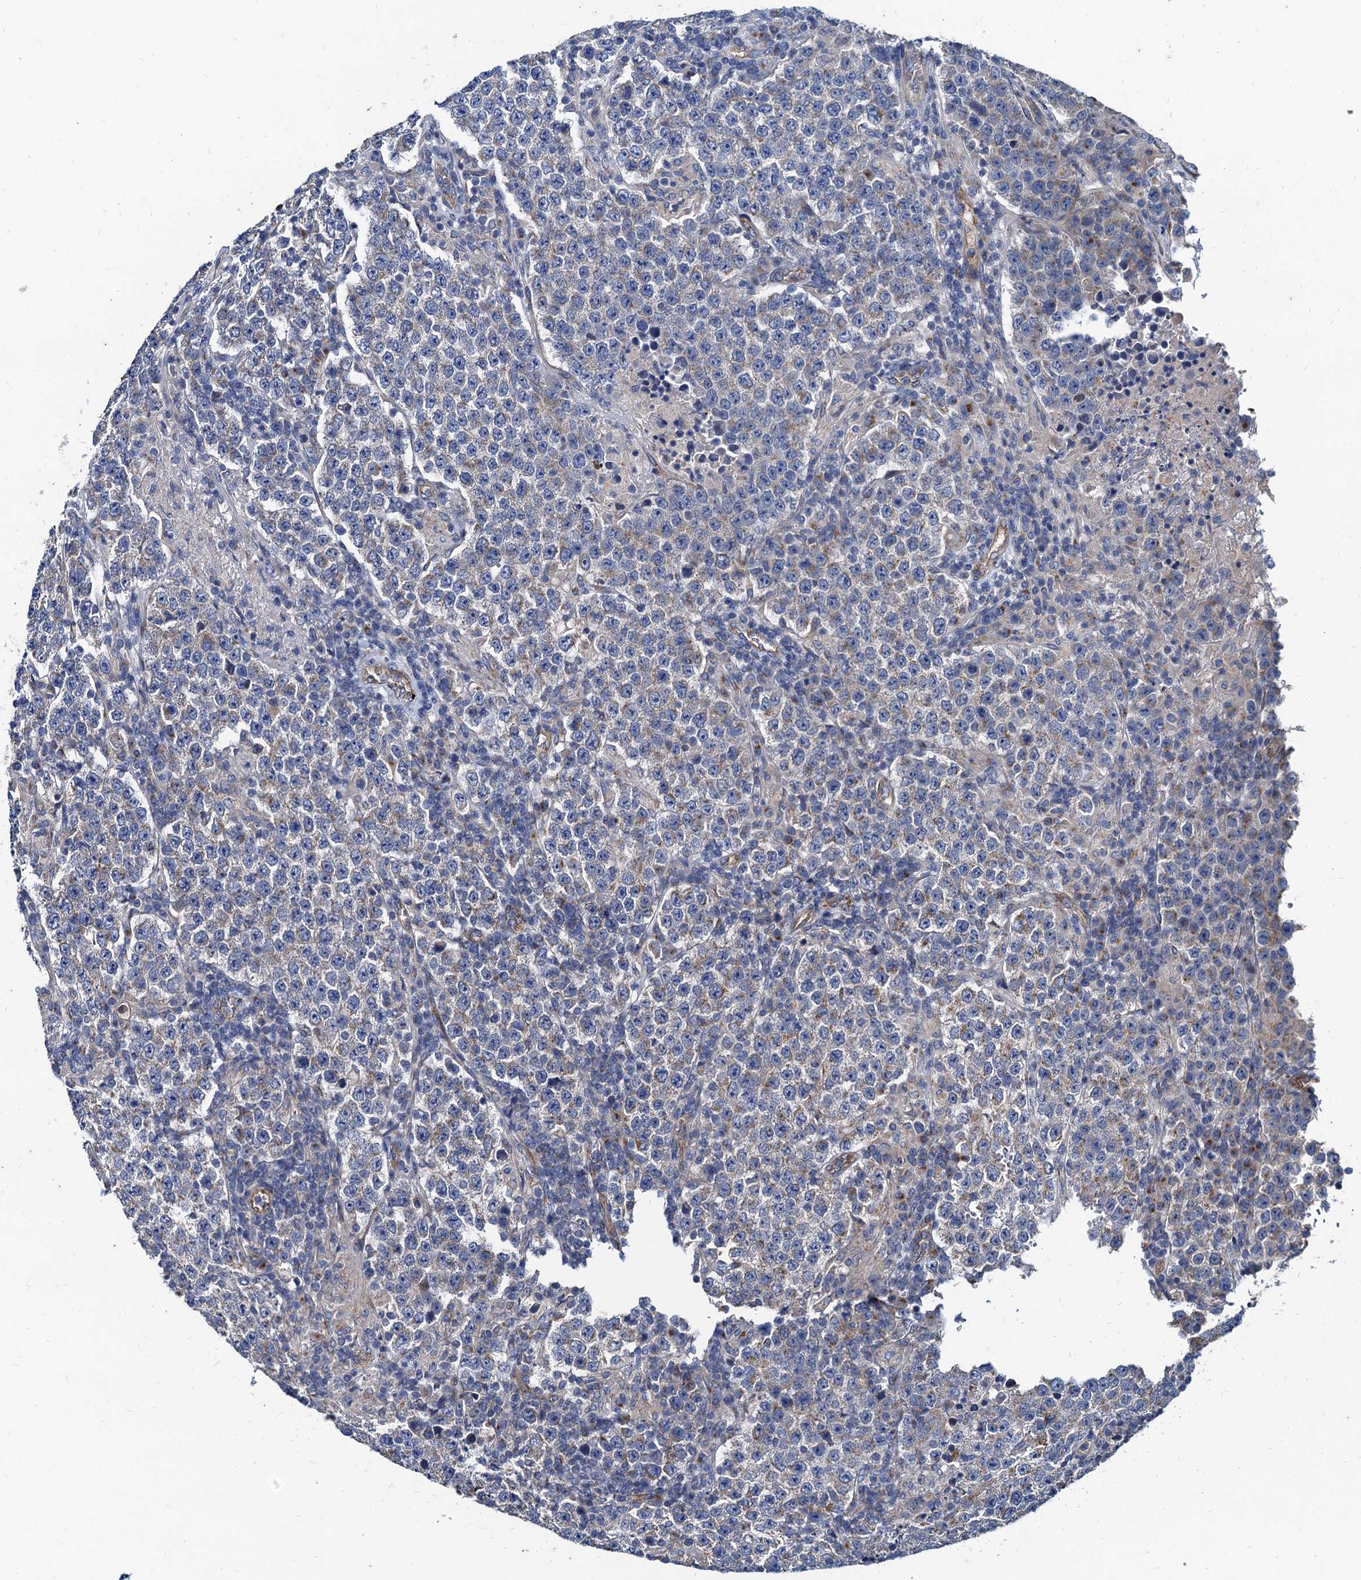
{"staining": {"intensity": "negative", "quantity": "none", "location": "none"}, "tissue": "testis cancer", "cell_type": "Tumor cells", "image_type": "cancer", "snomed": [{"axis": "morphology", "description": "Normal tissue, NOS"}, {"axis": "morphology", "description": "Urothelial carcinoma, High grade"}, {"axis": "morphology", "description": "Seminoma, NOS"}, {"axis": "morphology", "description": "Carcinoma, Embryonal, NOS"}, {"axis": "topography", "description": "Urinary bladder"}, {"axis": "topography", "description": "Testis"}], "caption": "IHC of testis cancer displays no positivity in tumor cells.", "gene": "NGRN", "patient": {"sex": "male", "age": 41}}